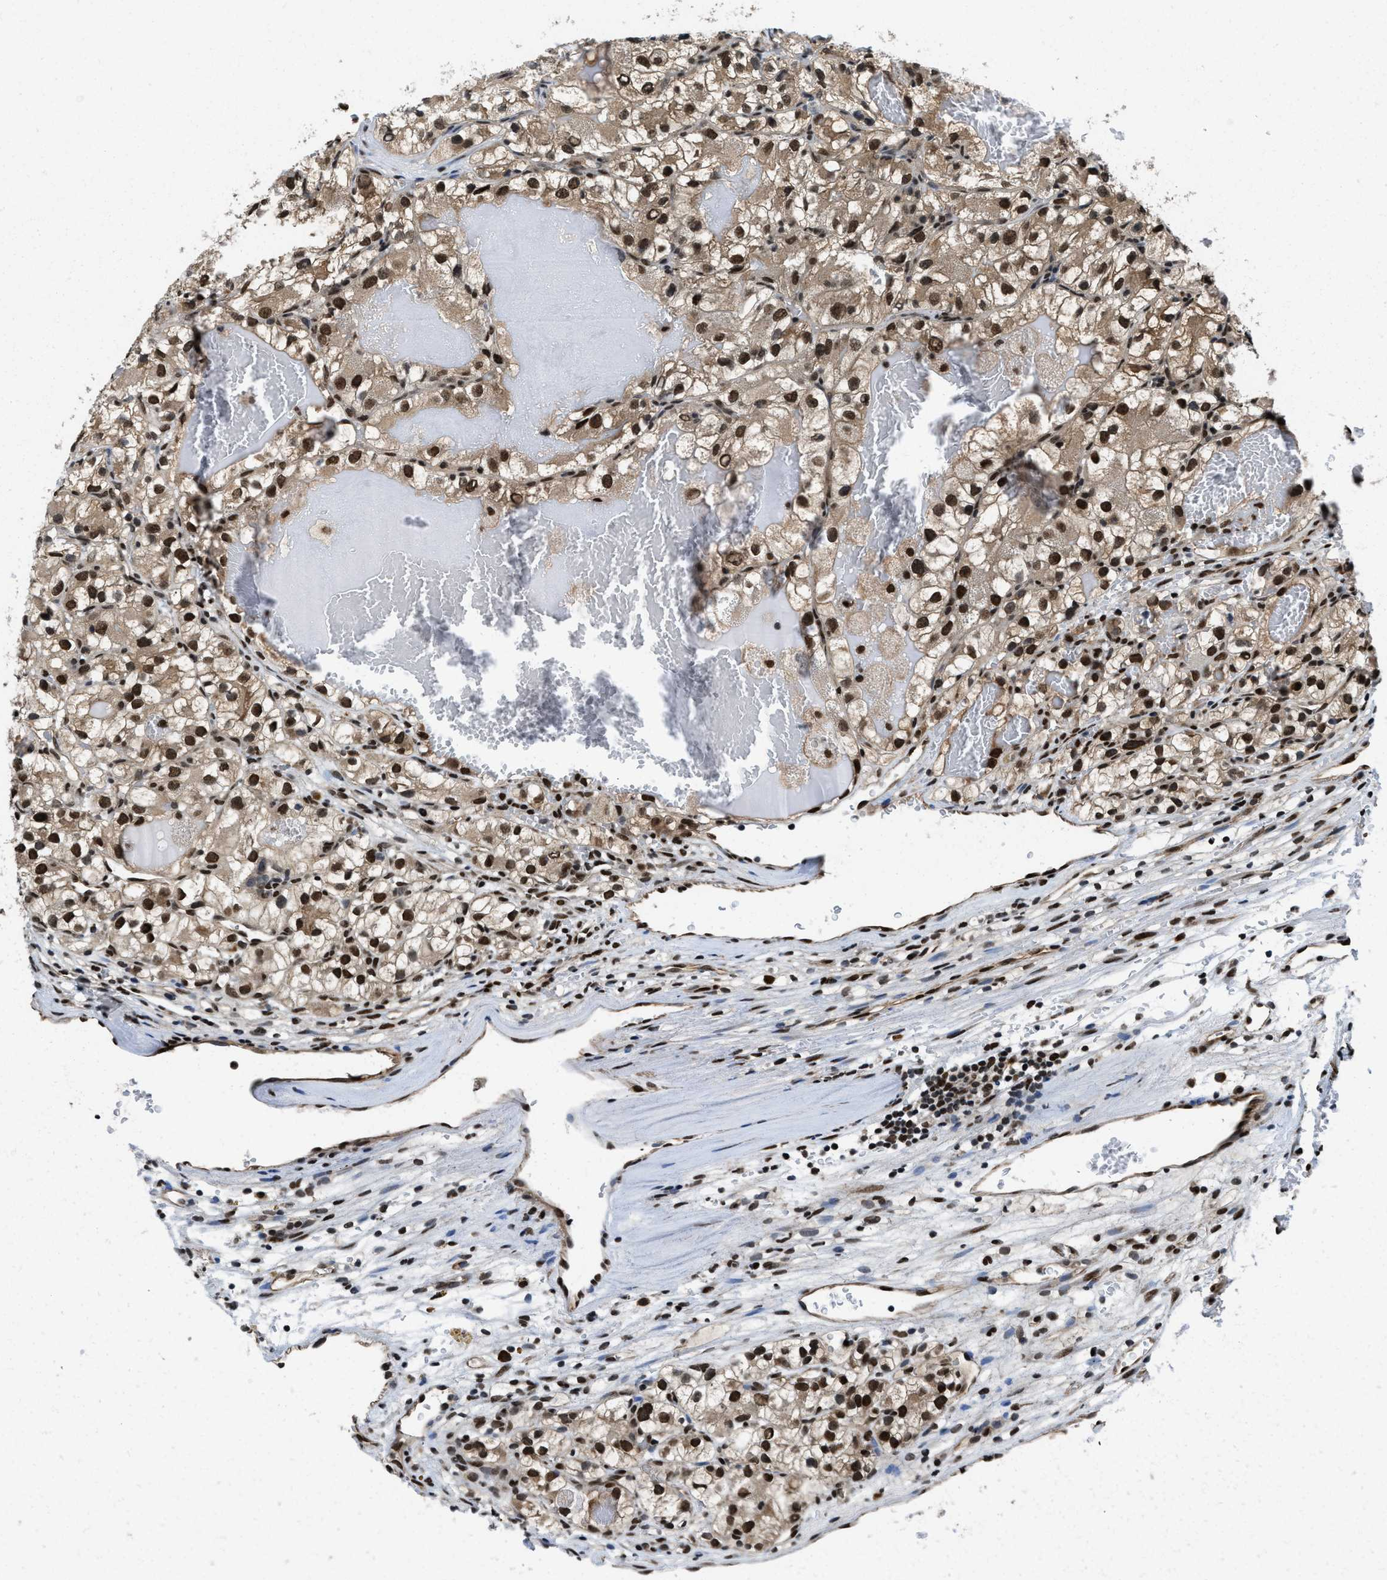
{"staining": {"intensity": "strong", "quantity": ">75%", "location": "cytoplasmic/membranous,nuclear"}, "tissue": "renal cancer", "cell_type": "Tumor cells", "image_type": "cancer", "snomed": [{"axis": "morphology", "description": "Adenocarcinoma, NOS"}, {"axis": "topography", "description": "Kidney"}], "caption": "A photomicrograph of human adenocarcinoma (renal) stained for a protein exhibits strong cytoplasmic/membranous and nuclear brown staining in tumor cells.", "gene": "SAFB", "patient": {"sex": "female", "age": 57}}